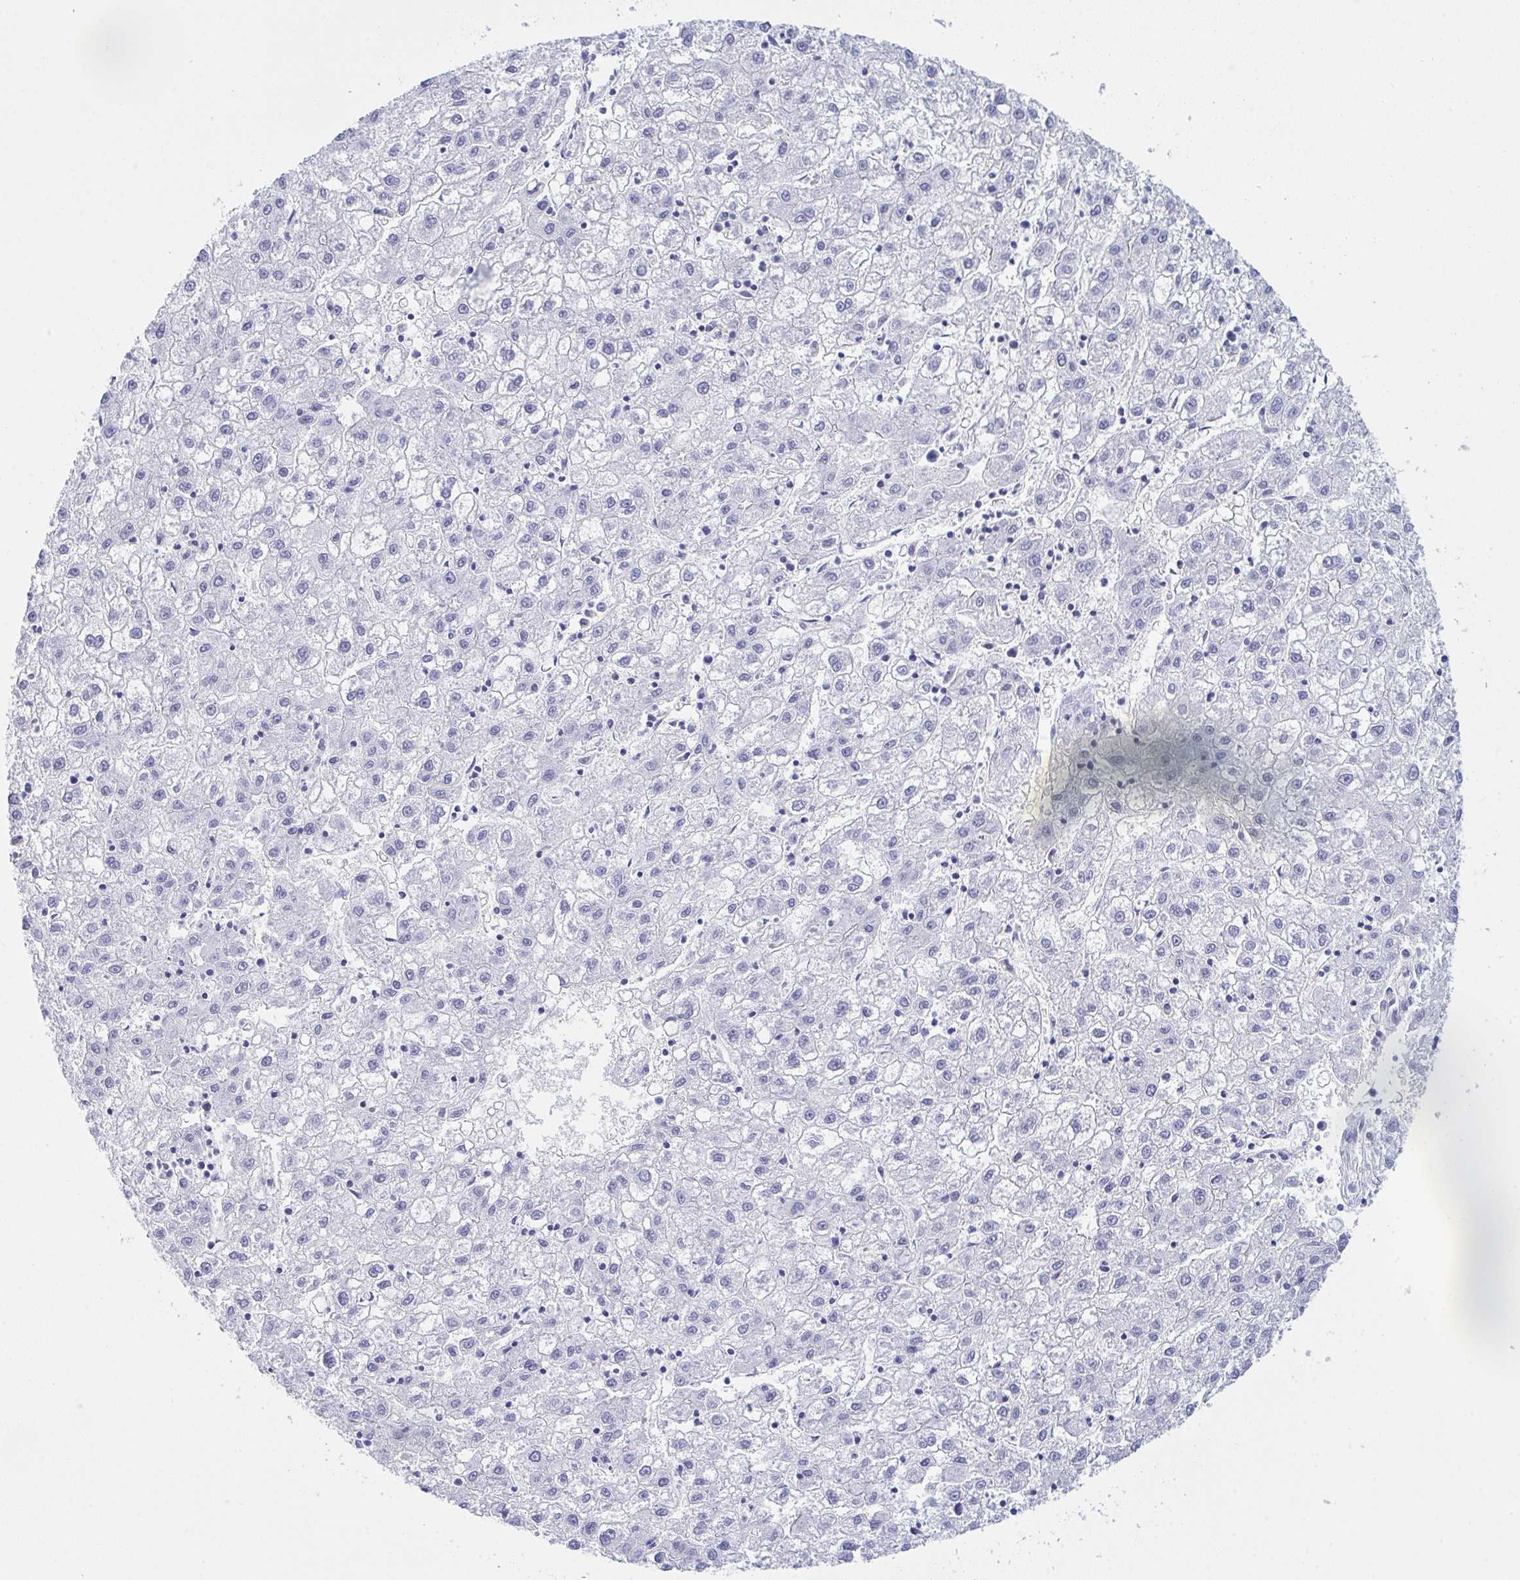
{"staining": {"intensity": "negative", "quantity": "none", "location": "none"}, "tissue": "liver cancer", "cell_type": "Tumor cells", "image_type": "cancer", "snomed": [{"axis": "morphology", "description": "Carcinoma, Hepatocellular, NOS"}, {"axis": "topography", "description": "Liver"}], "caption": "Immunohistochemistry (IHC) of hepatocellular carcinoma (liver) displays no staining in tumor cells.", "gene": "MYO1F", "patient": {"sex": "male", "age": 72}}